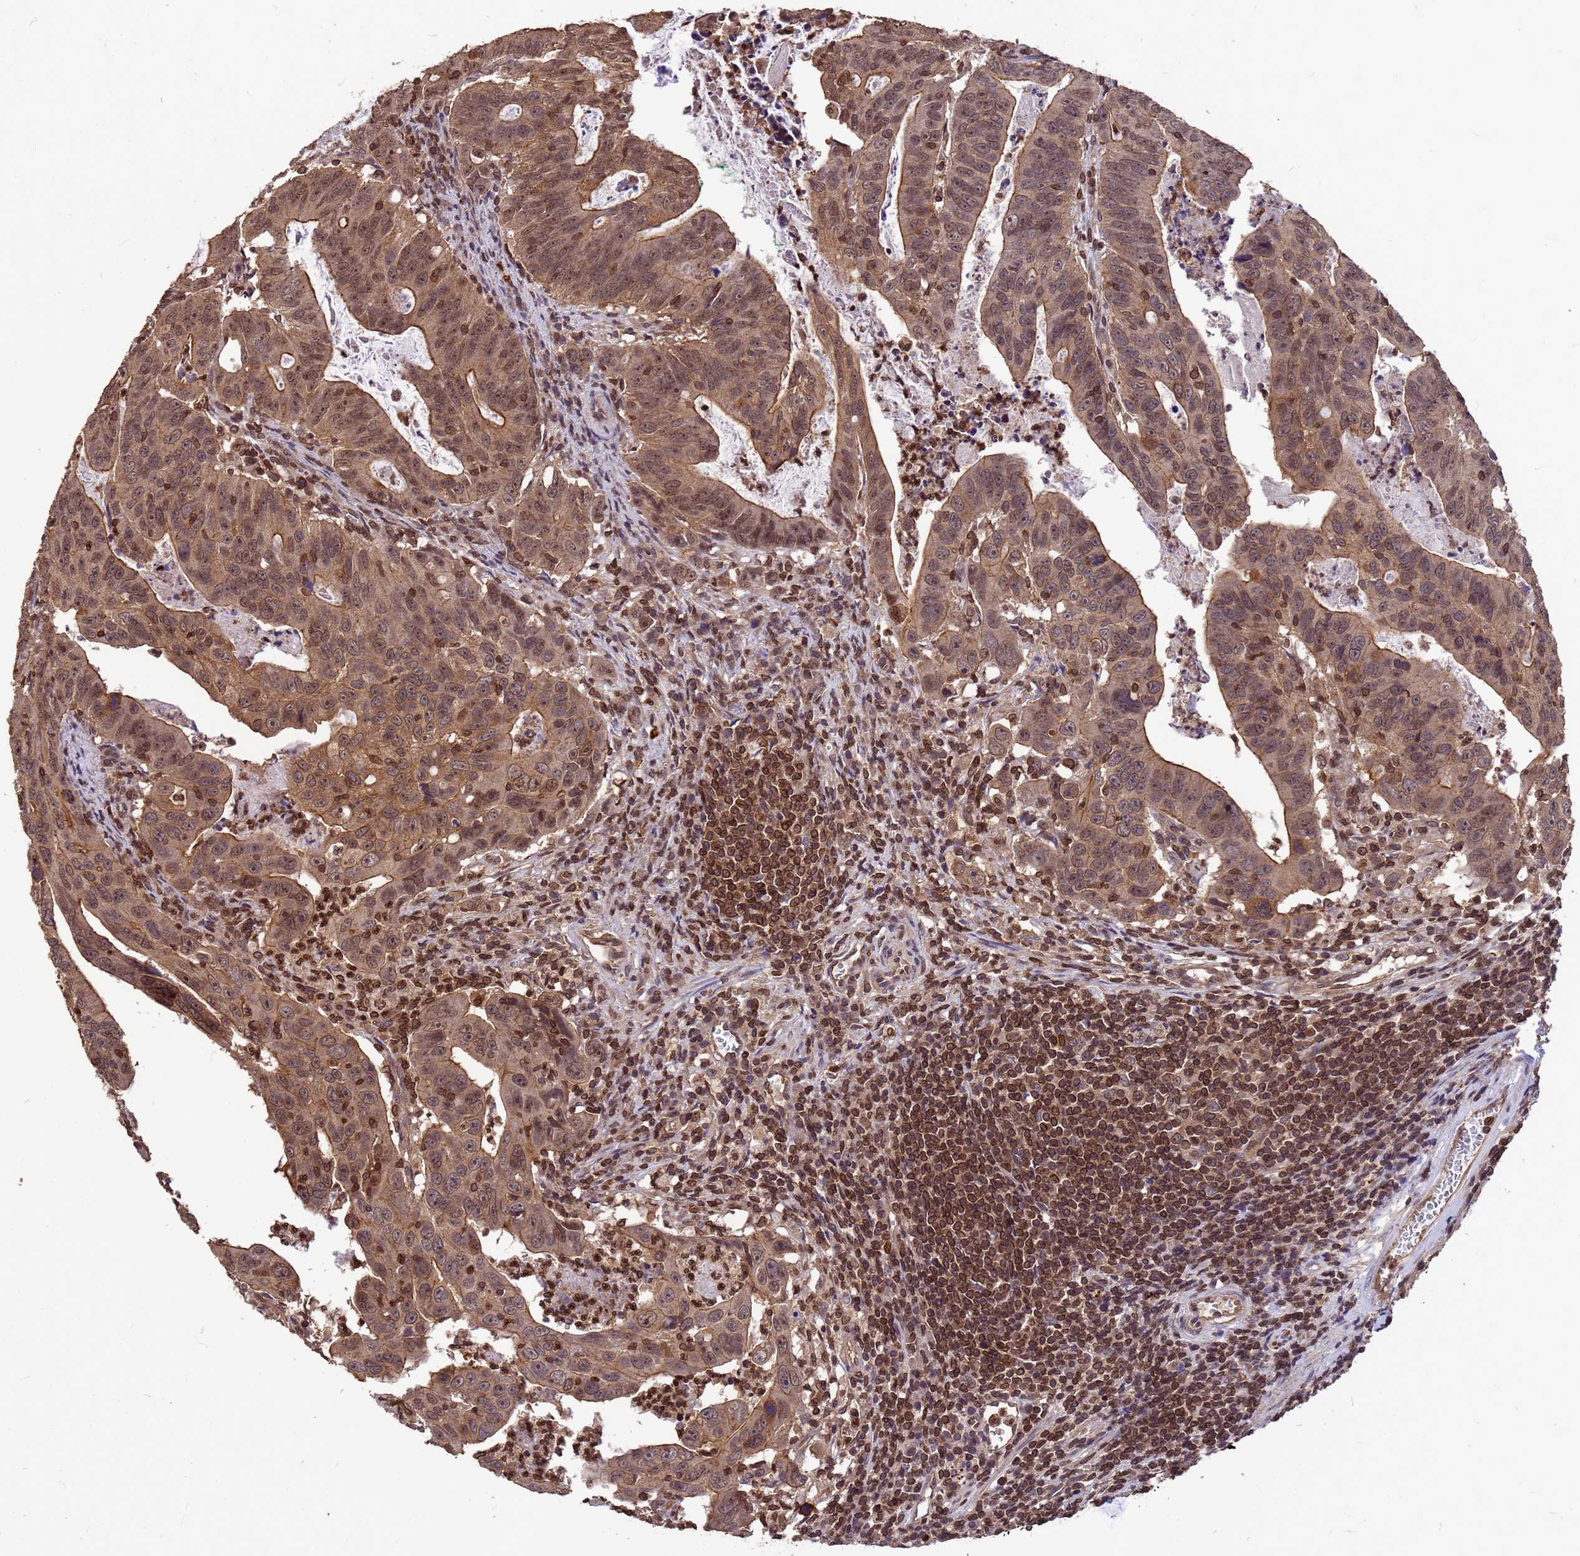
{"staining": {"intensity": "moderate", "quantity": ">75%", "location": "cytoplasmic/membranous,nuclear"}, "tissue": "colorectal cancer", "cell_type": "Tumor cells", "image_type": "cancer", "snomed": [{"axis": "morphology", "description": "Adenocarcinoma, NOS"}, {"axis": "topography", "description": "Rectum"}], "caption": "Immunohistochemistry of human adenocarcinoma (colorectal) exhibits medium levels of moderate cytoplasmic/membranous and nuclear staining in about >75% of tumor cells.", "gene": "C1orf35", "patient": {"sex": "male", "age": 69}}